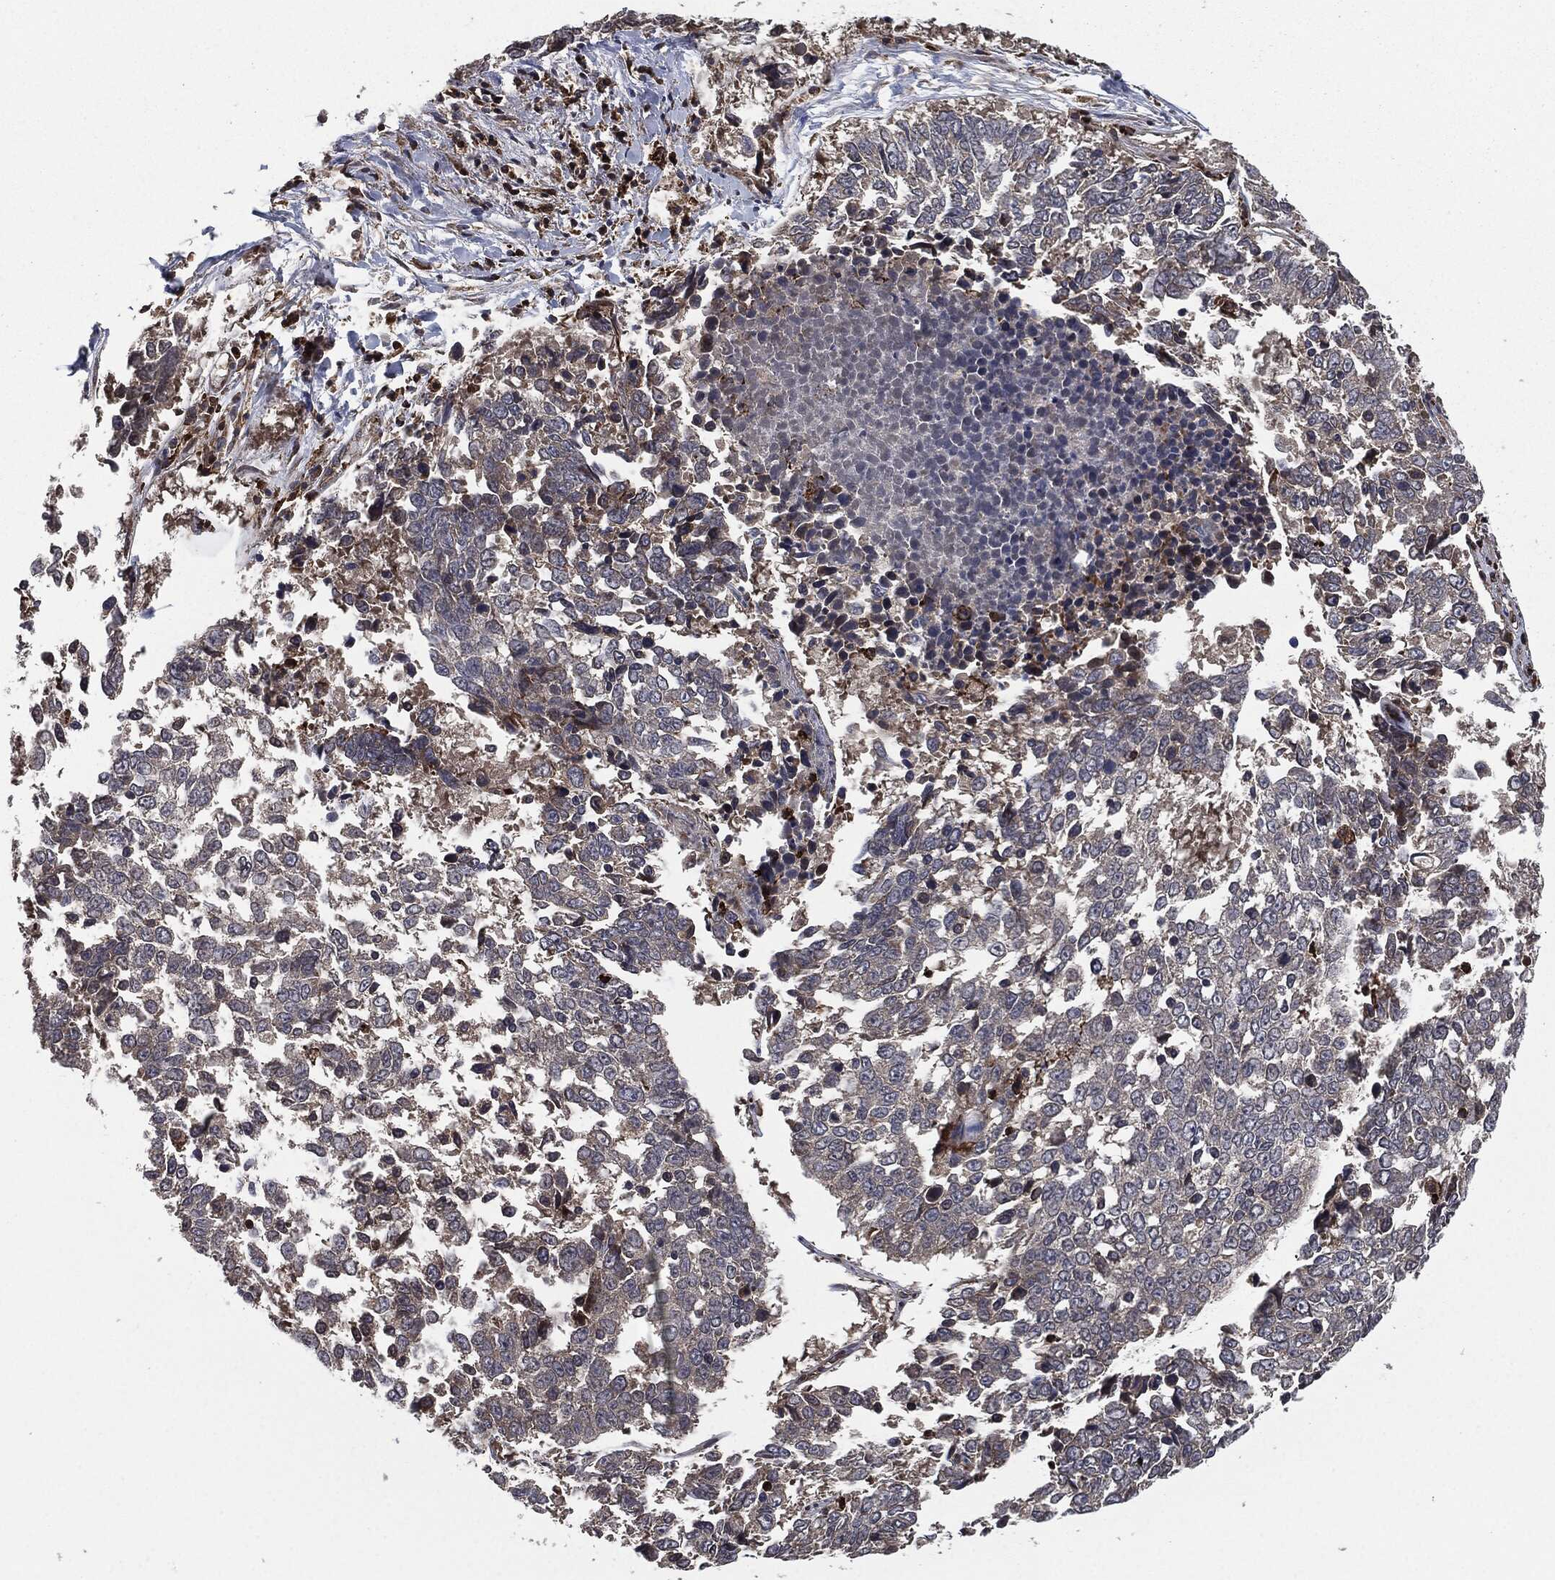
{"staining": {"intensity": "negative", "quantity": "none", "location": "none"}, "tissue": "lung cancer", "cell_type": "Tumor cells", "image_type": "cancer", "snomed": [{"axis": "morphology", "description": "Squamous cell carcinoma, NOS"}, {"axis": "topography", "description": "Lung"}], "caption": "This is a image of IHC staining of lung squamous cell carcinoma, which shows no expression in tumor cells.", "gene": "UBR1", "patient": {"sex": "male", "age": 82}}